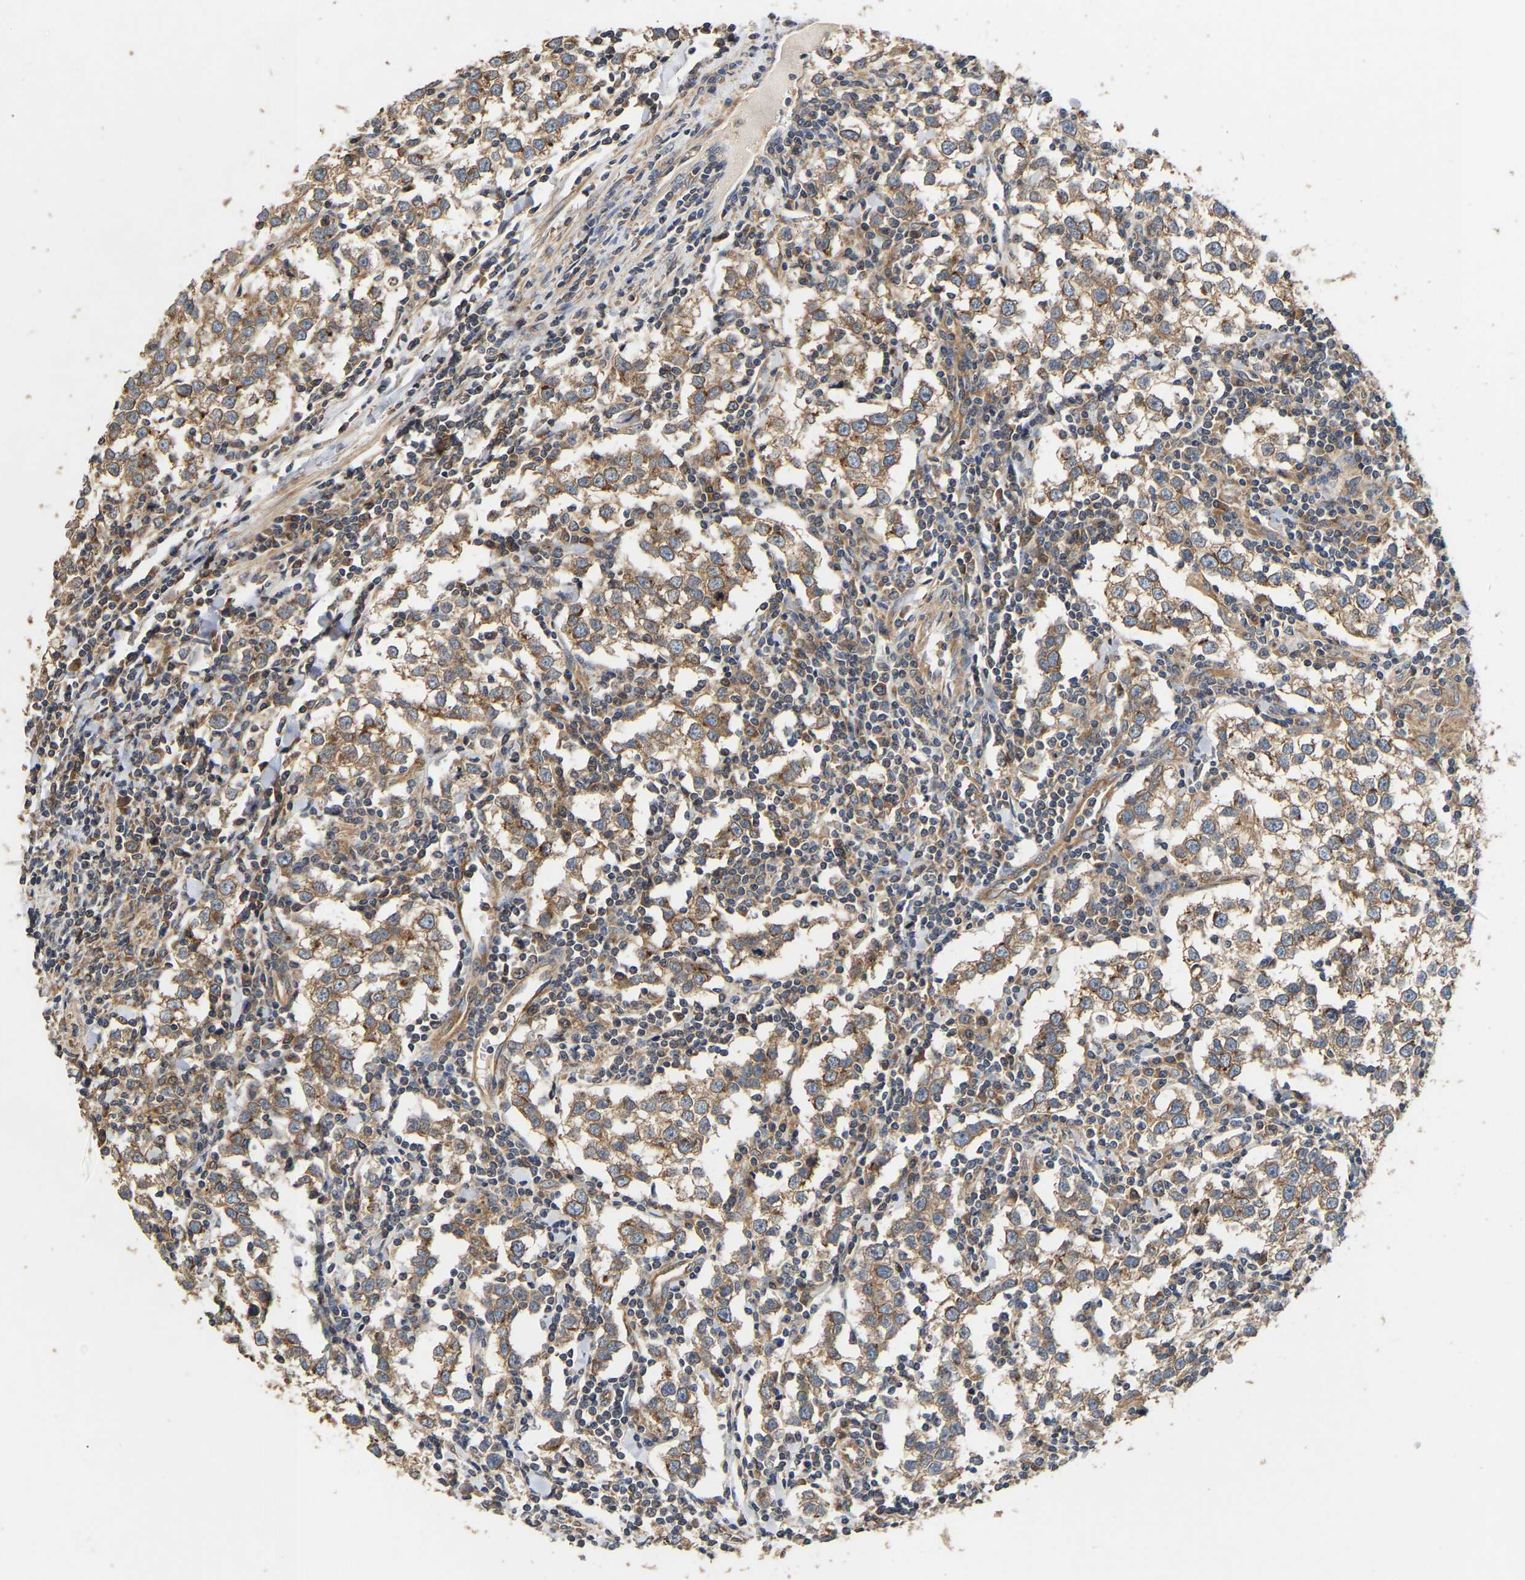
{"staining": {"intensity": "moderate", "quantity": ">75%", "location": "cytoplasmic/membranous"}, "tissue": "testis cancer", "cell_type": "Tumor cells", "image_type": "cancer", "snomed": [{"axis": "morphology", "description": "Seminoma, NOS"}, {"axis": "morphology", "description": "Carcinoma, Embryonal, NOS"}, {"axis": "topography", "description": "Testis"}], "caption": "Protein analysis of testis cancer tissue demonstrates moderate cytoplasmic/membranous expression in about >75% of tumor cells.", "gene": "AIMP2", "patient": {"sex": "male", "age": 36}}